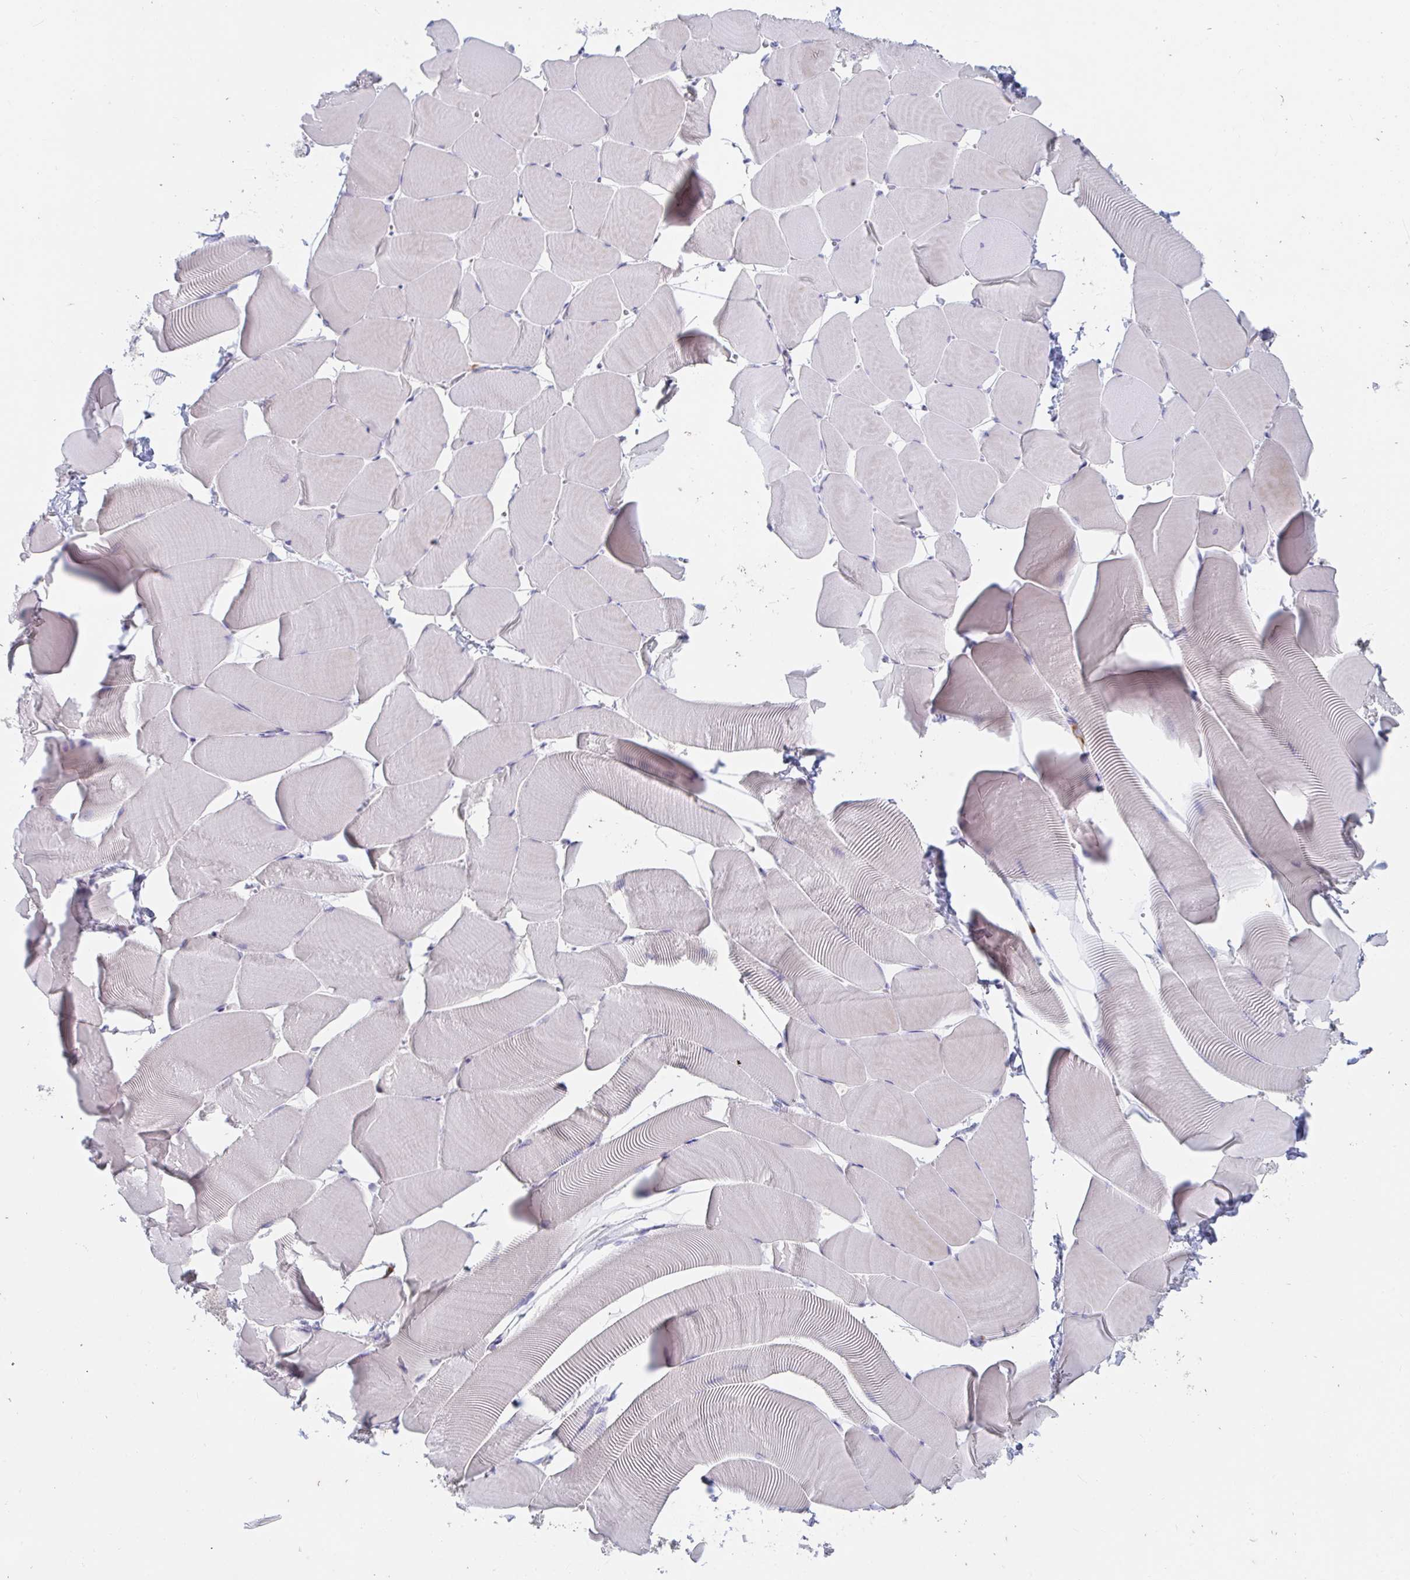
{"staining": {"intensity": "negative", "quantity": "none", "location": "none"}, "tissue": "skeletal muscle", "cell_type": "Myocytes", "image_type": "normal", "snomed": [{"axis": "morphology", "description": "Normal tissue, NOS"}, {"axis": "topography", "description": "Skeletal muscle"}], "caption": "Protein analysis of normal skeletal muscle displays no significant expression in myocytes. (DAB IHC visualized using brightfield microscopy, high magnification).", "gene": "KCNK5", "patient": {"sex": "male", "age": 25}}